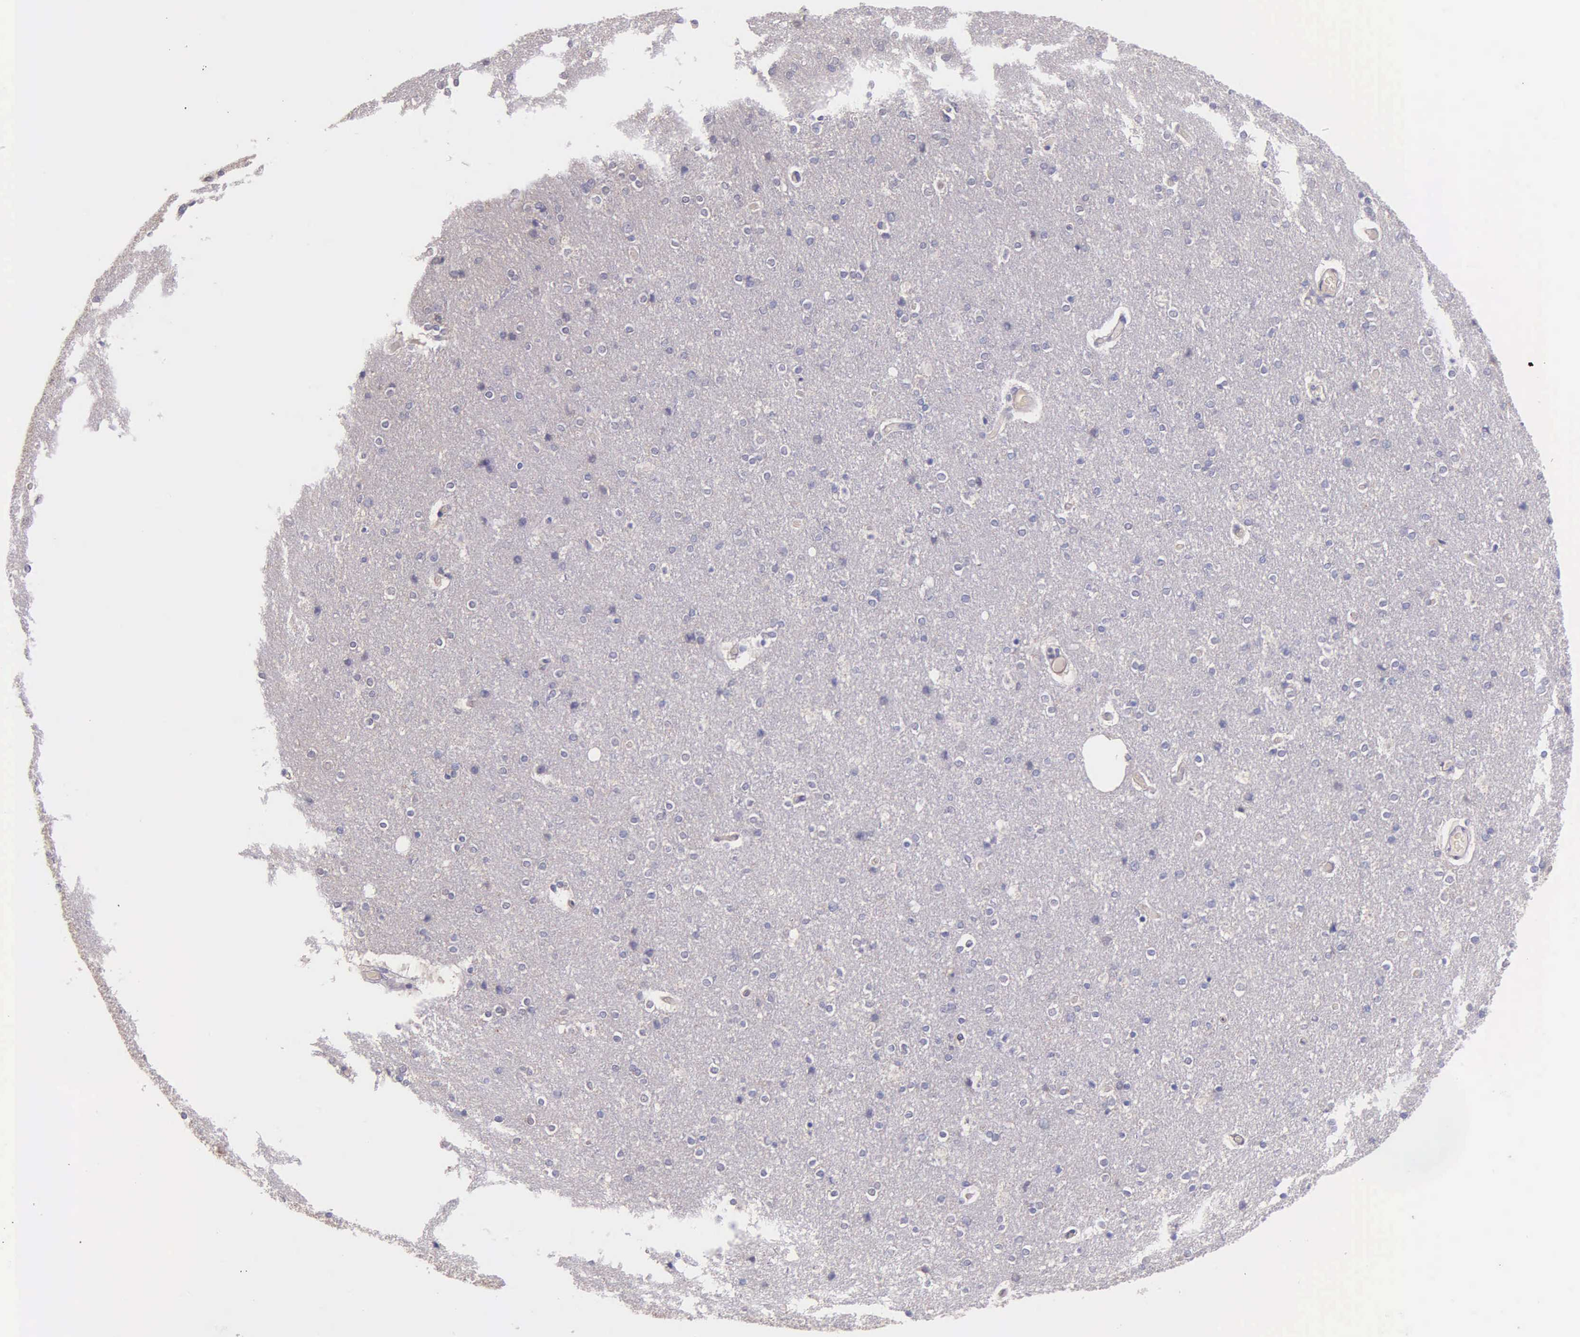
{"staining": {"intensity": "negative", "quantity": "none", "location": "none"}, "tissue": "cerebral cortex", "cell_type": "Endothelial cells", "image_type": "normal", "snomed": [{"axis": "morphology", "description": "Normal tissue, NOS"}, {"axis": "topography", "description": "Cerebral cortex"}], "caption": "Immunohistochemistry image of unremarkable human cerebral cortex stained for a protein (brown), which exhibits no positivity in endothelial cells.", "gene": "THSD7A", "patient": {"sex": "female", "age": 54}}